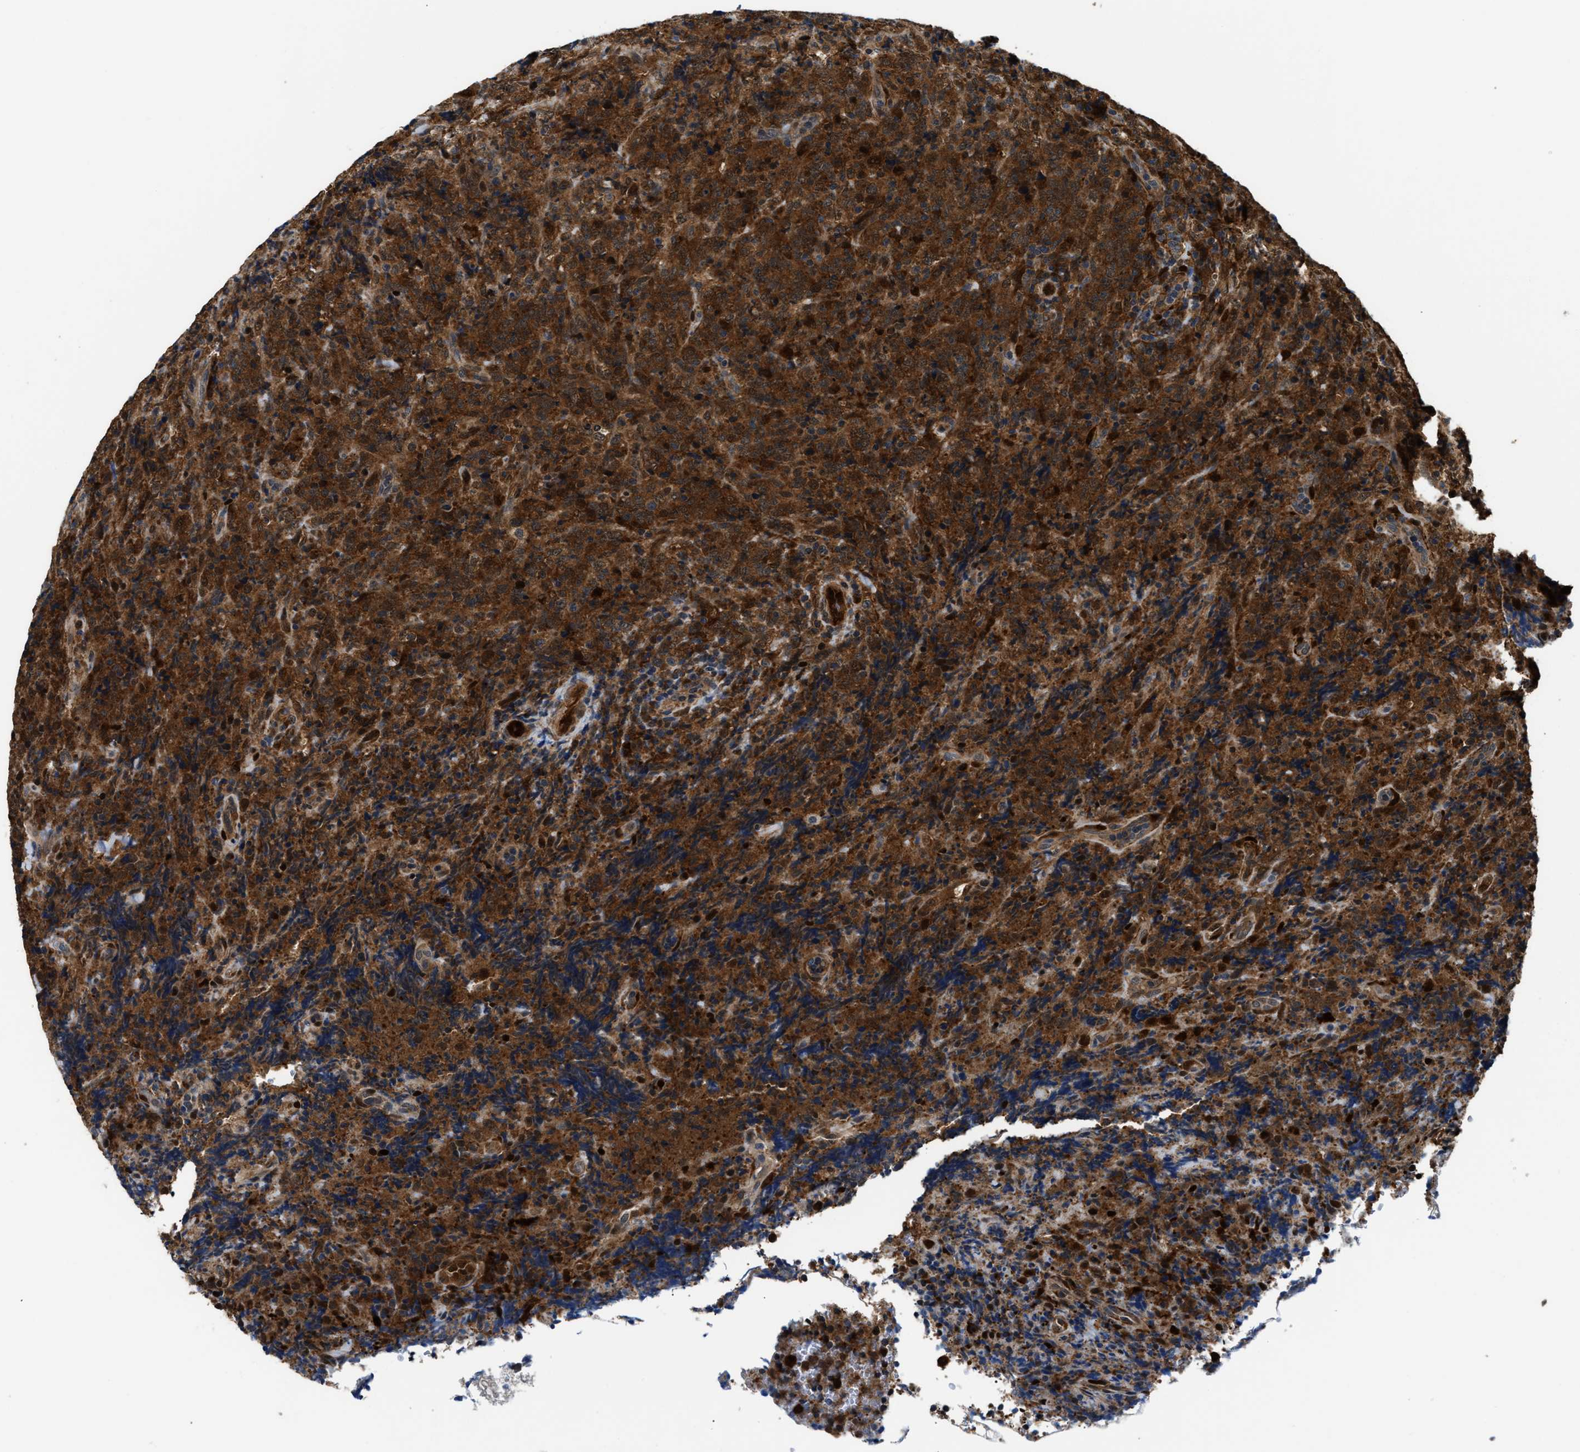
{"staining": {"intensity": "strong", "quantity": ">75%", "location": "cytoplasmic/membranous"}, "tissue": "lymphoma", "cell_type": "Tumor cells", "image_type": "cancer", "snomed": [{"axis": "morphology", "description": "Malignant lymphoma, non-Hodgkin's type, High grade"}, {"axis": "topography", "description": "Tonsil"}], "caption": "Protein expression analysis of human high-grade malignant lymphoma, non-Hodgkin's type reveals strong cytoplasmic/membranous expression in about >75% of tumor cells. The protein is shown in brown color, while the nuclei are stained blue.", "gene": "PPA1", "patient": {"sex": "female", "age": 36}}